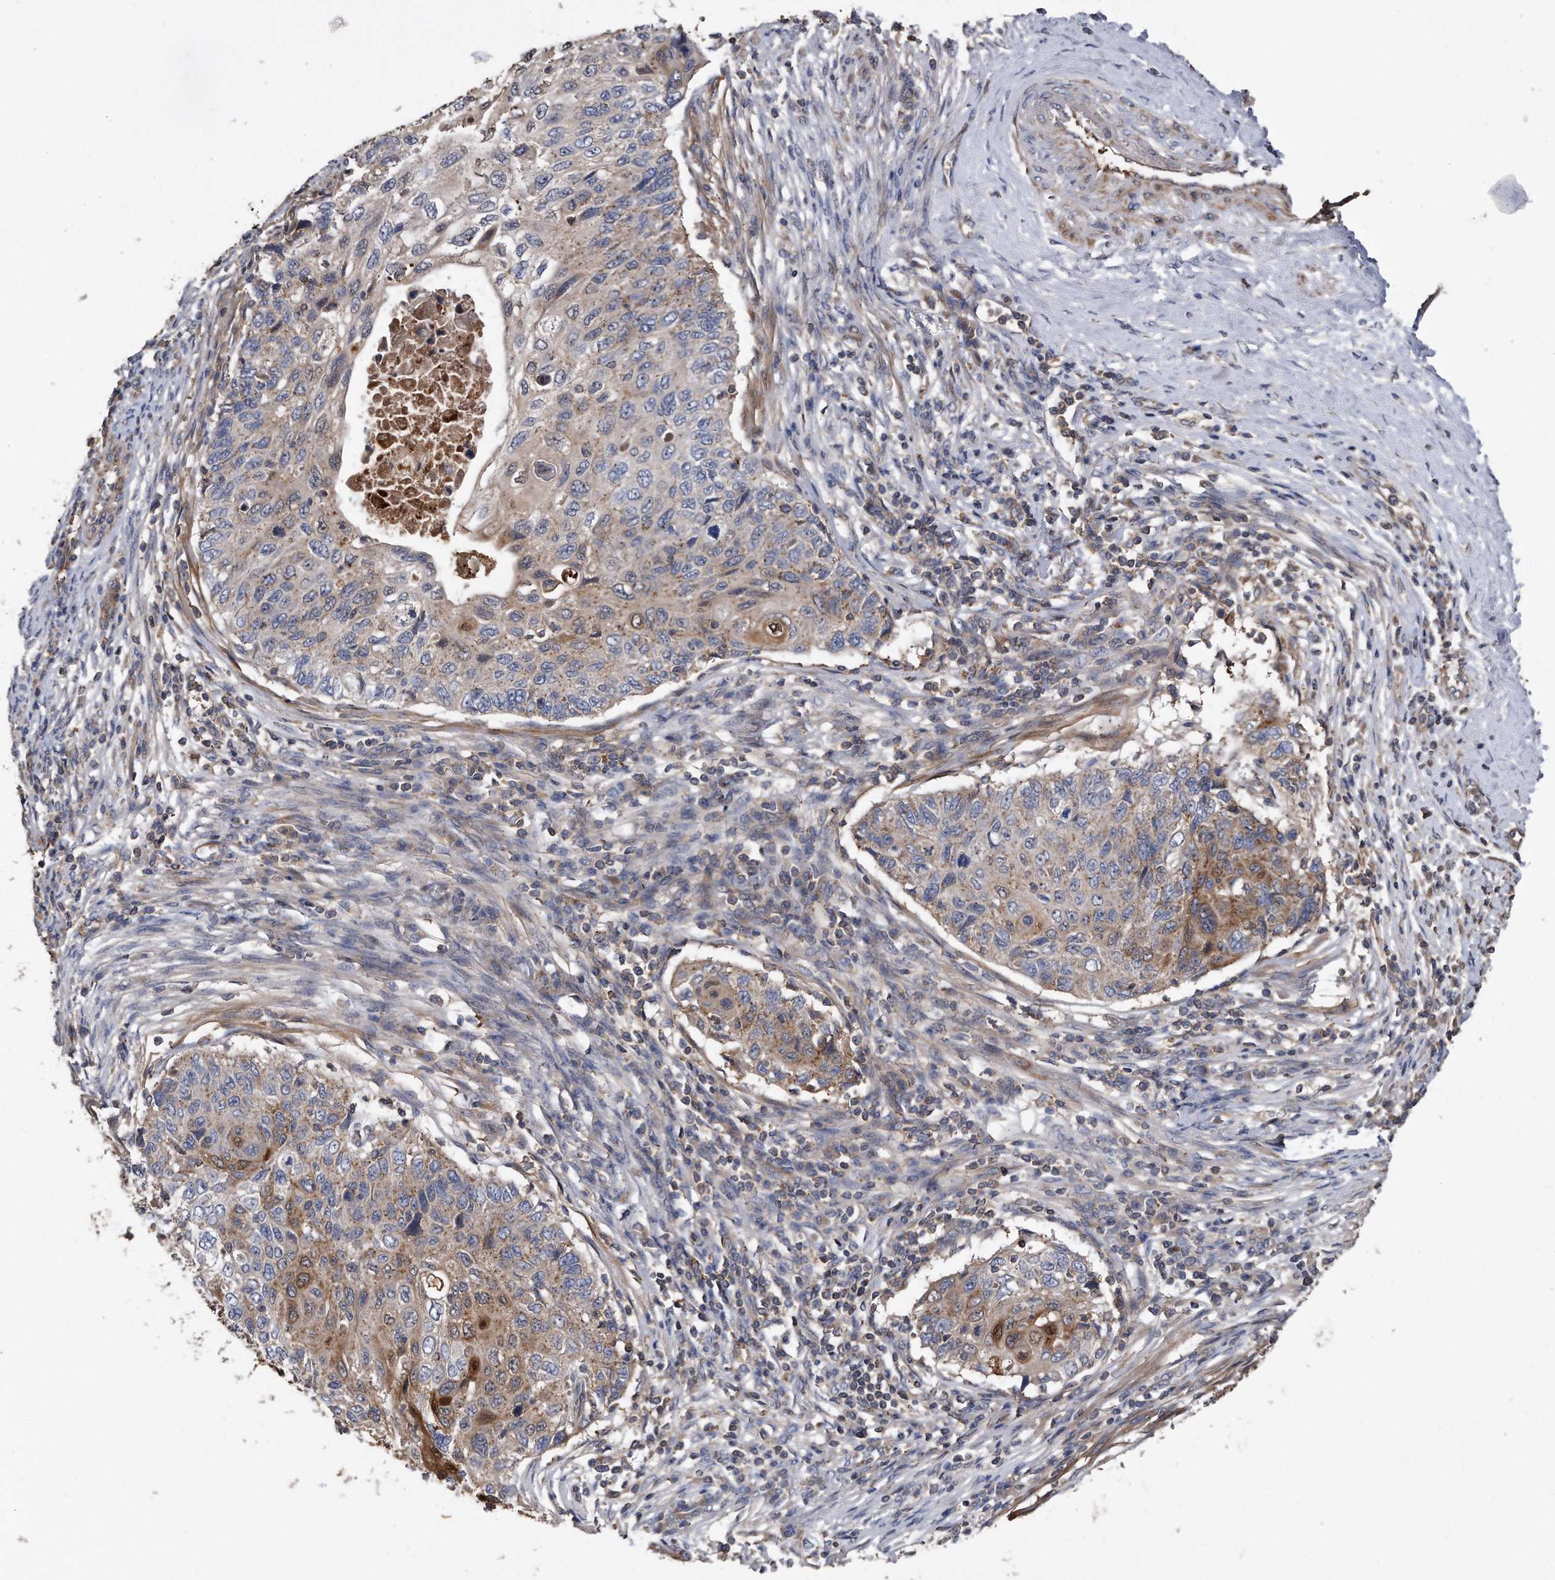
{"staining": {"intensity": "moderate", "quantity": "25%-75%", "location": "cytoplasmic/membranous"}, "tissue": "cervical cancer", "cell_type": "Tumor cells", "image_type": "cancer", "snomed": [{"axis": "morphology", "description": "Squamous cell carcinoma, NOS"}, {"axis": "topography", "description": "Cervix"}], "caption": "Approximately 25%-75% of tumor cells in cervical cancer reveal moderate cytoplasmic/membranous protein positivity as visualized by brown immunohistochemical staining.", "gene": "KCND3", "patient": {"sex": "female", "age": 70}}